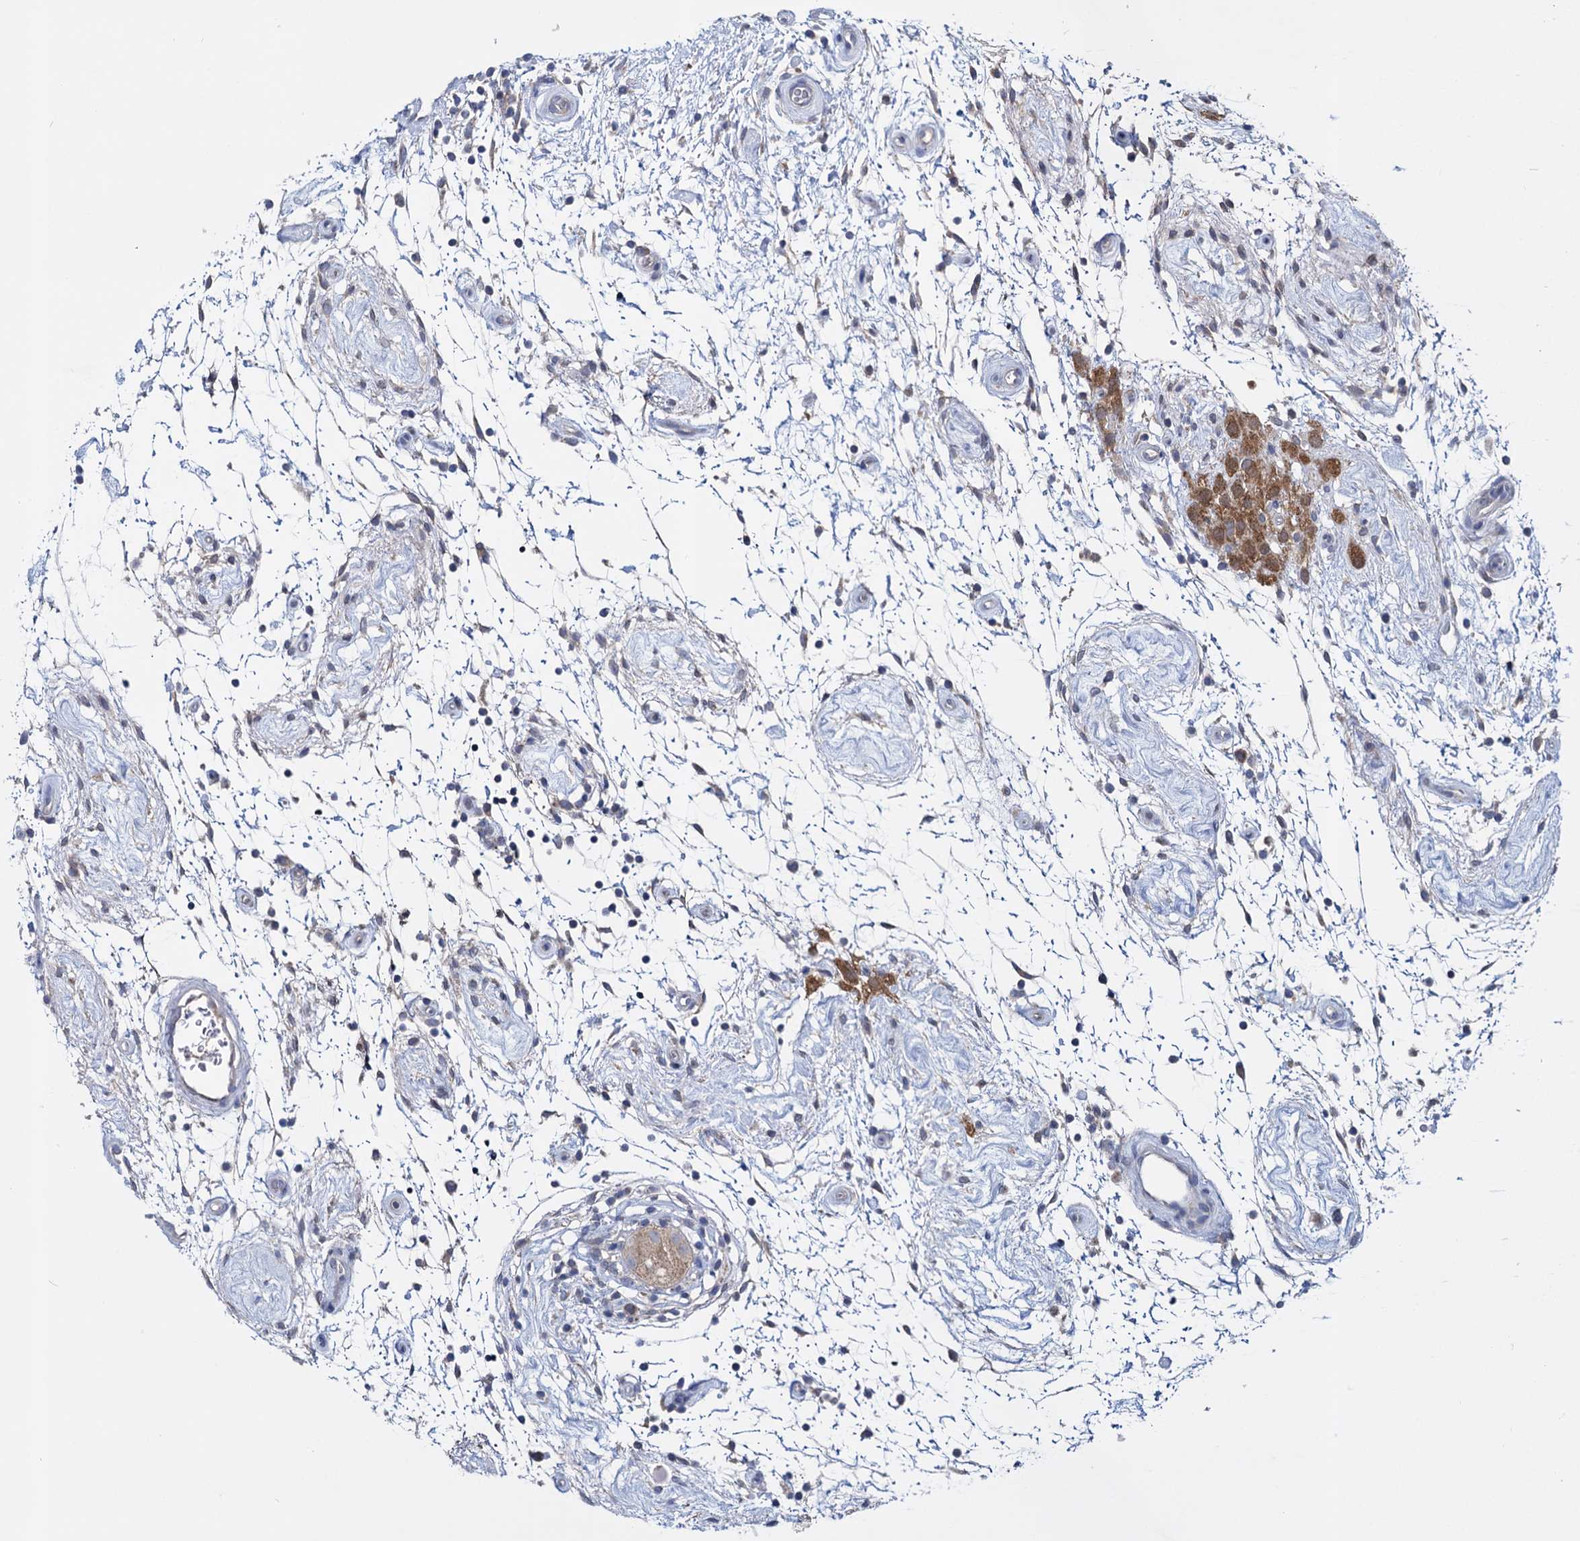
{"staining": {"intensity": "moderate", "quantity": ">75%", "location": "cytoplasmic/membranous"}, "tissue": "testis cancer", "cell_type": "Tumor cells", "image_type": "cancer", "snomed": [{"axis": "morphology", "description": "Seminoma, NOS"}, {"axis": "topography", "description": "Testis"}], "caption": "Testis seminoma was stained to show a protein in brown. There is medium levels of moderate cytoplasmic/membranous expression in about >75% of tumor cells. (DAB IHC with brightfield microscopy, high magnification).", "gene": "GSTM2", "patient": {"sex": "male", "age": 49}}